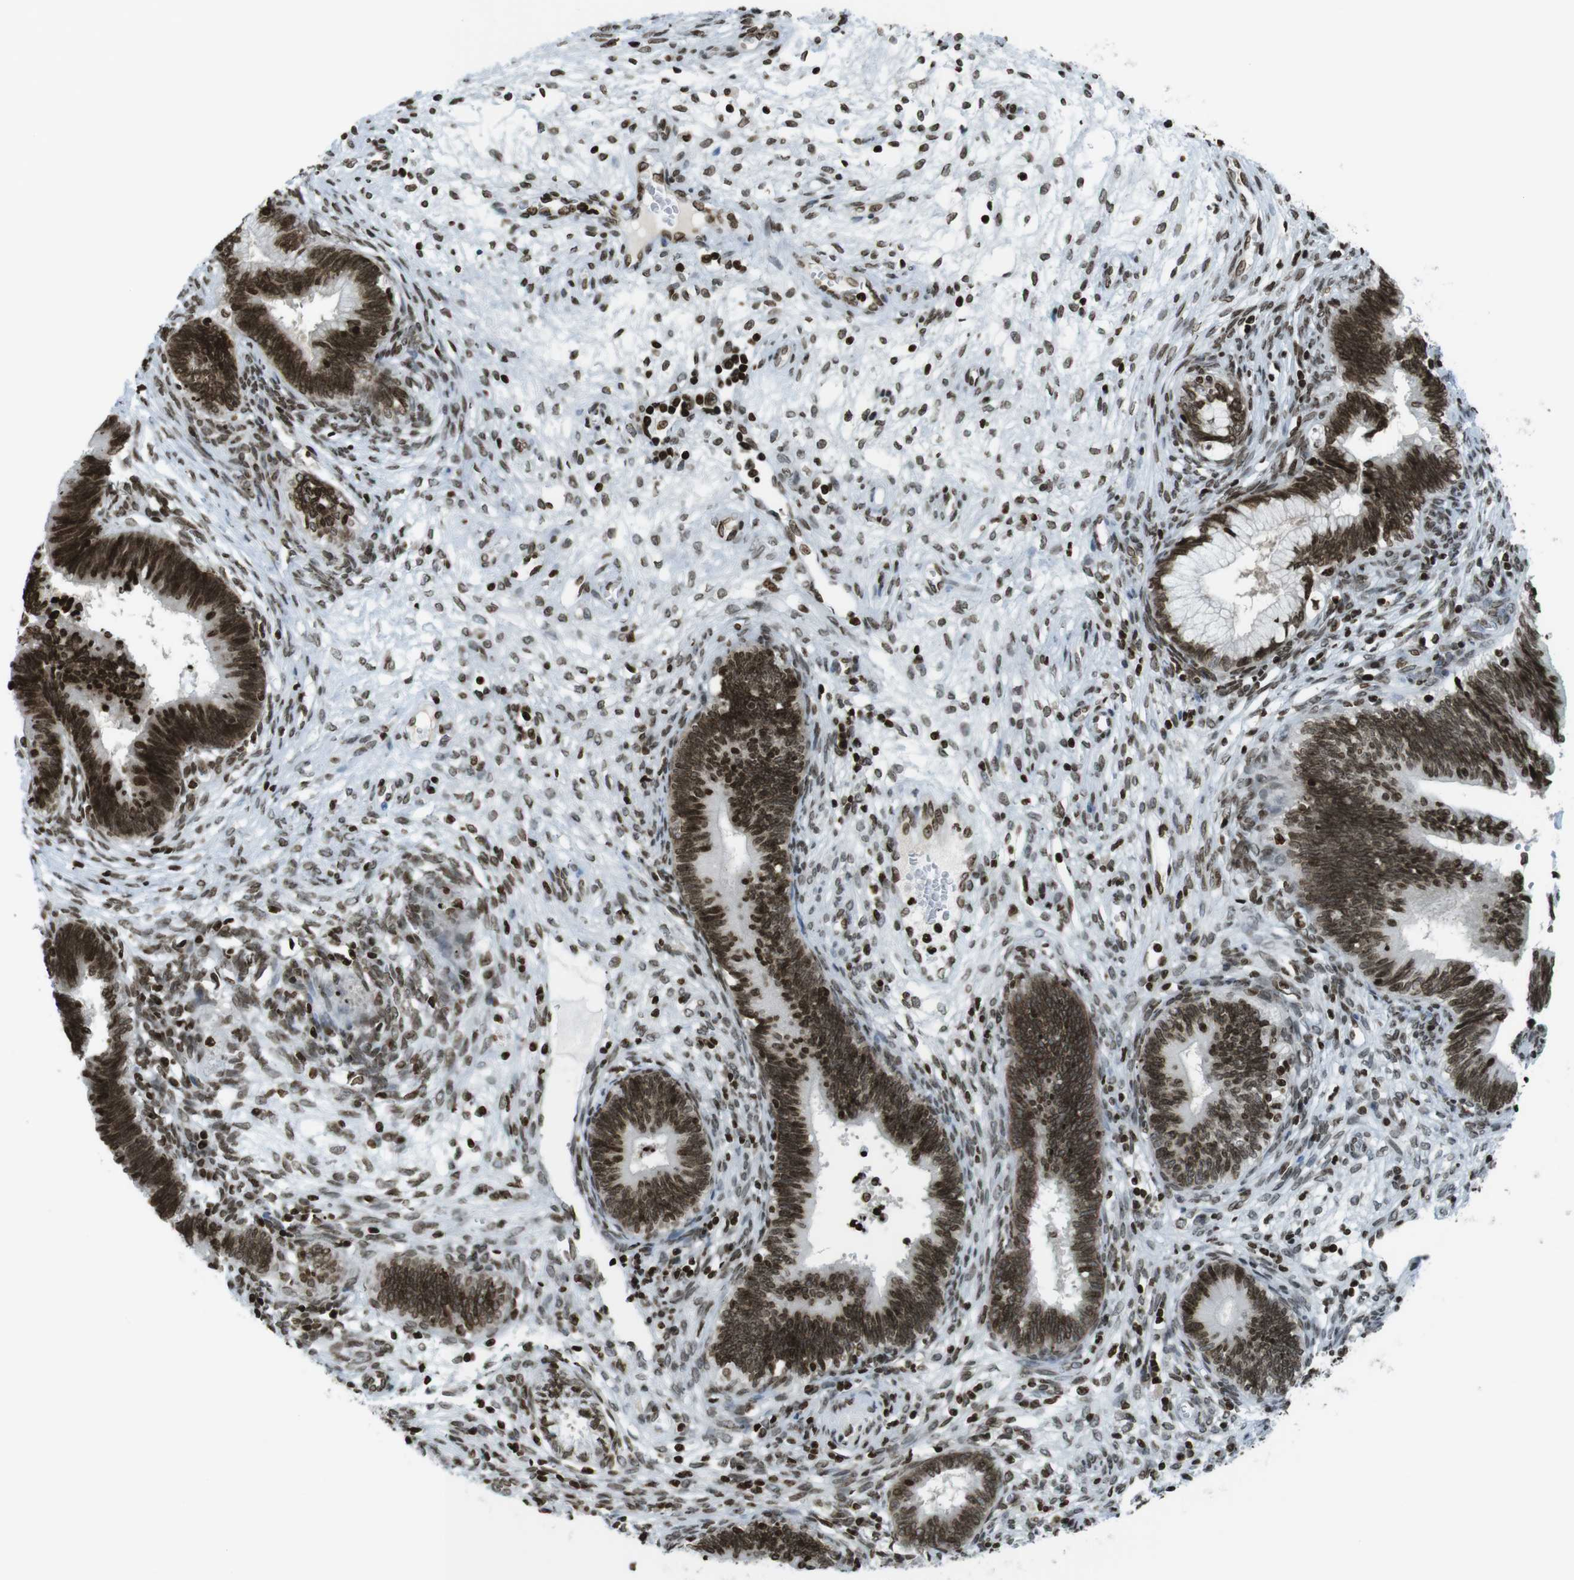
{"staining": {"intensity": "strong", "quantity": ">75%", "location": "nuclear"}, "tissue": "cervical cancer", "cell_type": "Tumor cells", "image_type": "cancer", "snomed": [{"axis": "morphology", "description": "Adenocarcinoma, NOS"}, {"axis": "topography", "description": "Cervix"}], "caption": "The histopathology image demonstrates staining of adenocarcinoma (cervical), revealing strong nuclear protein expression (brown color) within tumor cells. Using DAB (3,3'-diaminobenzidine) (brown) and hematoxylin (blue) stains, captured at high magnification using brightfield microscopy.", "gene": "H2AC8", "patient": {"sex": "female", "age": 44}}